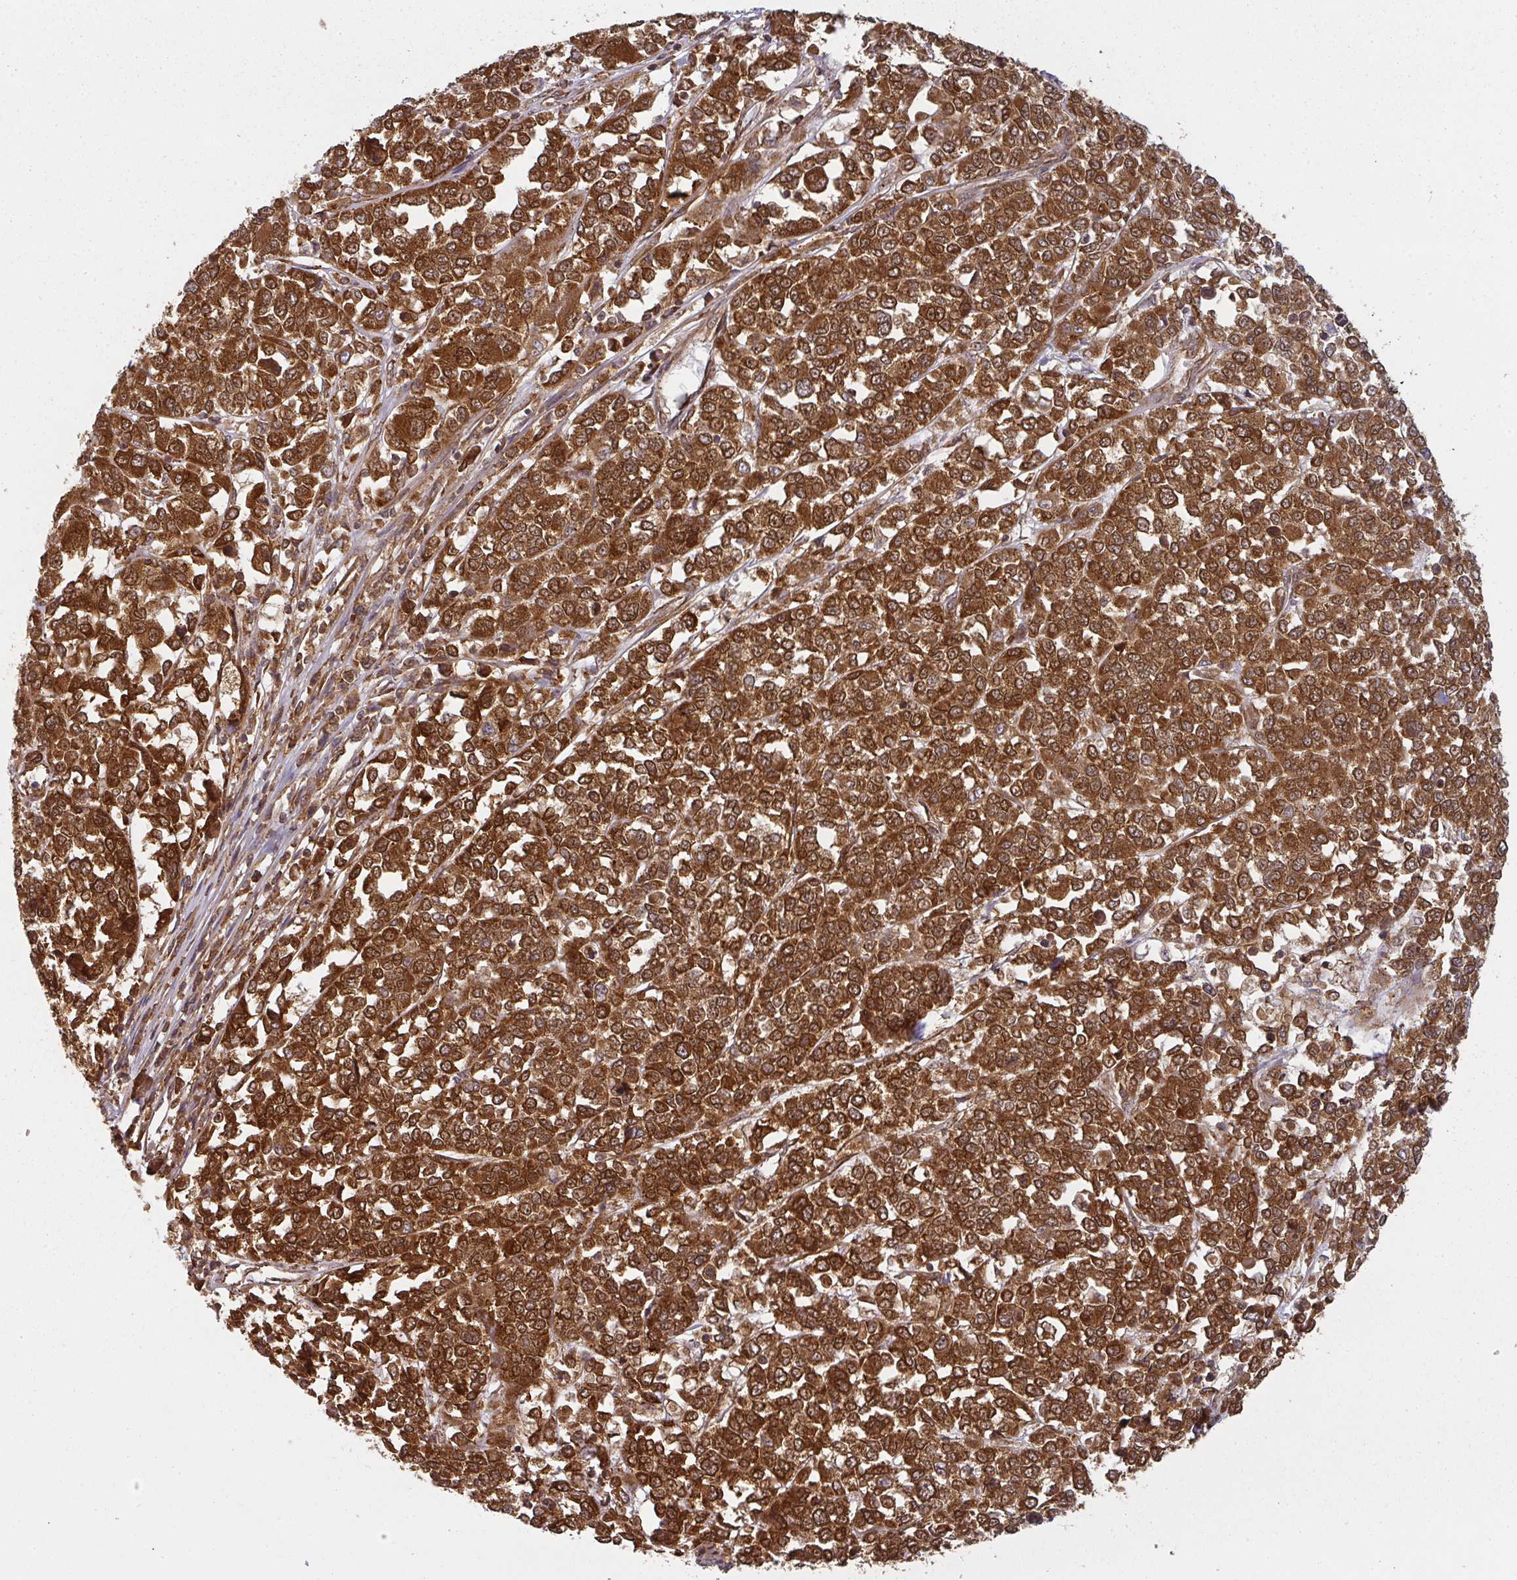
{"staining": {"intensity": "strong", "quantity": ">75%", "location": "cytoplasmic/membranous"}, "tissue": "melanoma", "cell_type": "Tumor cells", "image_type": "cancer", "snomed": [{"axis": "morphology", "description": "Malignant melanoma, Metastatic site"}, {"axis": "topography", "description": "Lymph node"}], "caption": "A photomicrograph of human melanoma stained for a protein displays strong cytoplasmic/membranous brown staining in tumor cells.", "gene": "PPP6R3", "patient": {"sex": "male", "age": 44}}